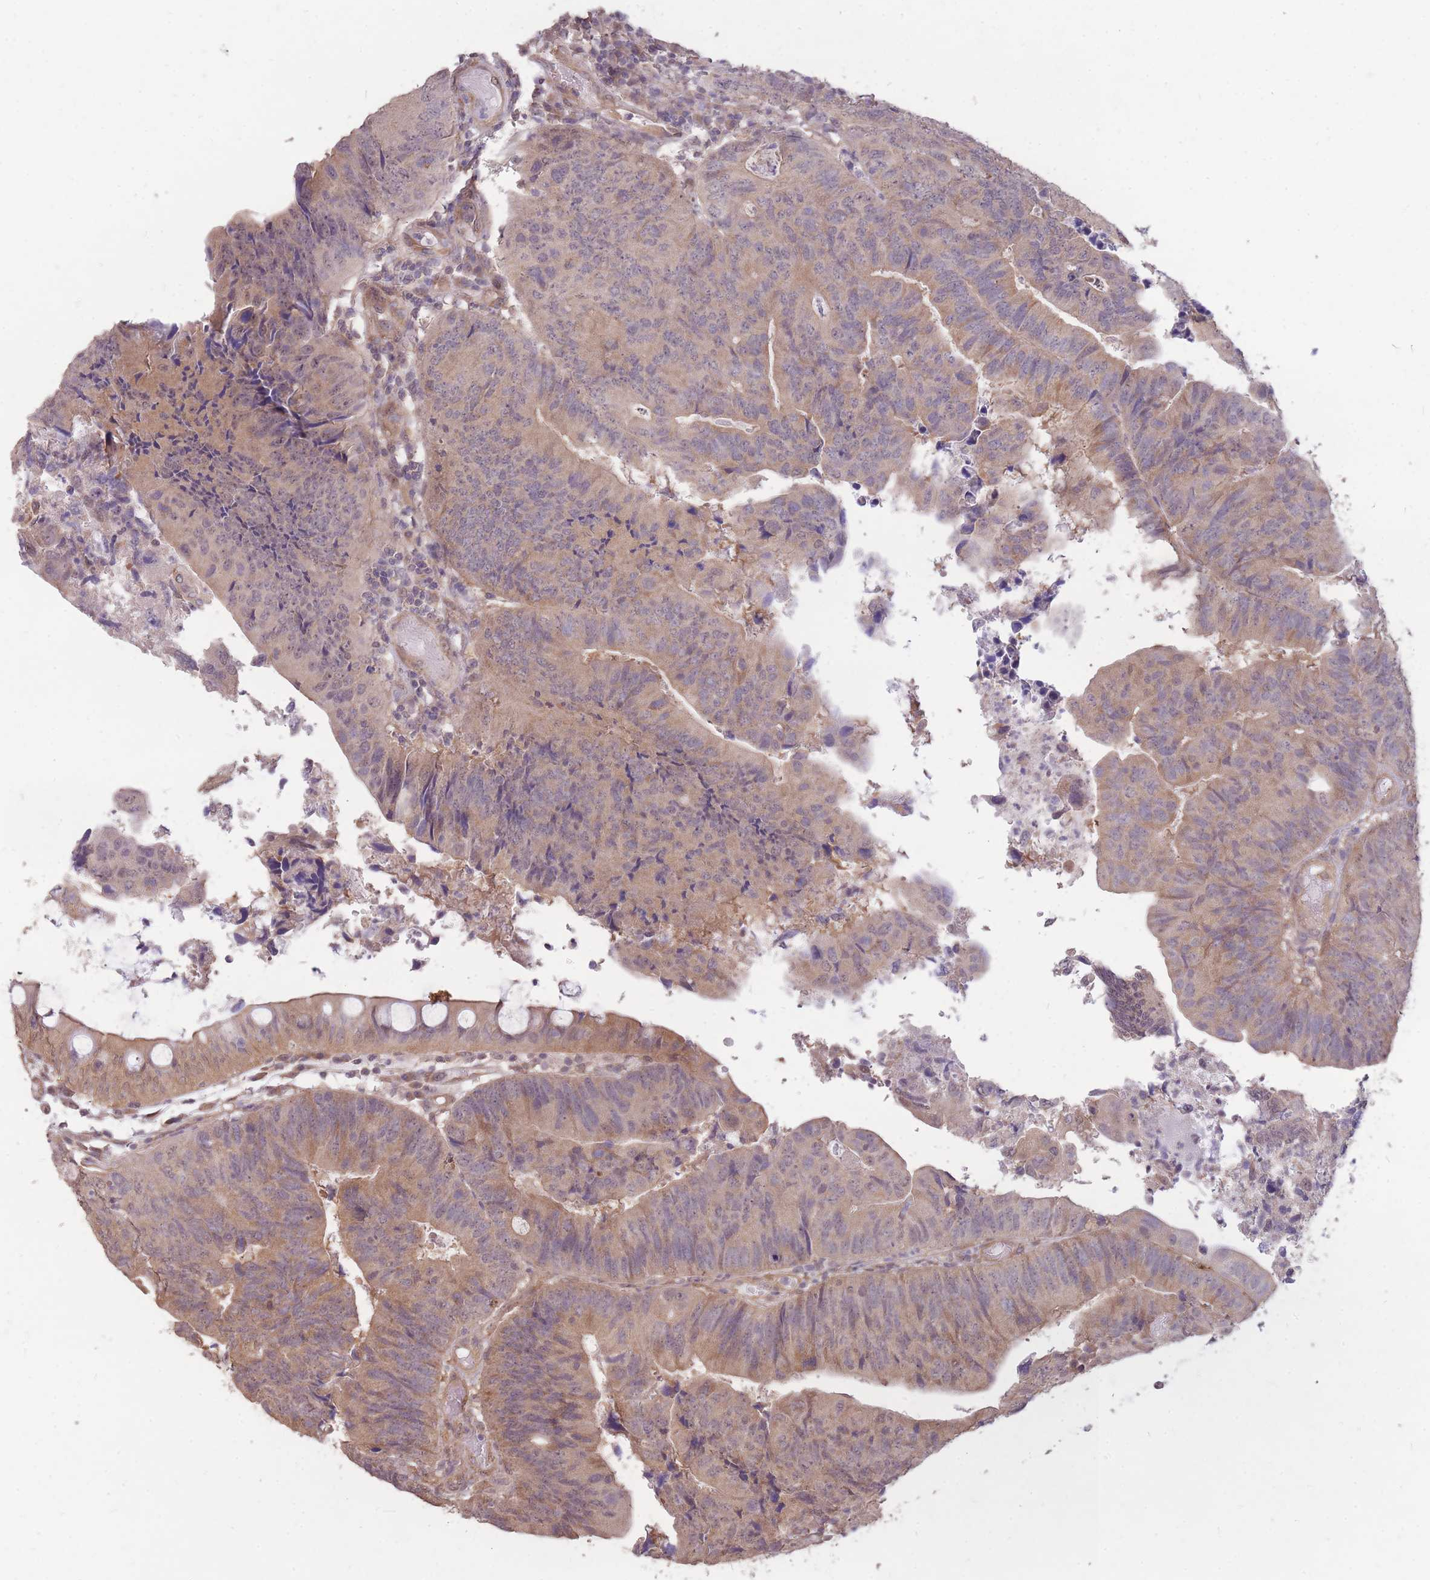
{"staining": {"intensity": "weak", "quantity": ">75%", "location": "cytoplasmic/membranous"}, "tissue": "colorectal cancer", "cell_type": "Tumor cells", "image_type": "cancer", "snomed": [{"axis": "morphology", "description": "Adenocarcinoma, NOS"}, {"axis": "topography", "description": "Colon"}], "caption": "This image demonstrates IHC staining of colorectal cancer, with low weak cytoplasmic/membranous positivity in about >75% of tumor cells.", "gene": "DYNC1LI2", "patient": {"sex": "female", "age": 67}}